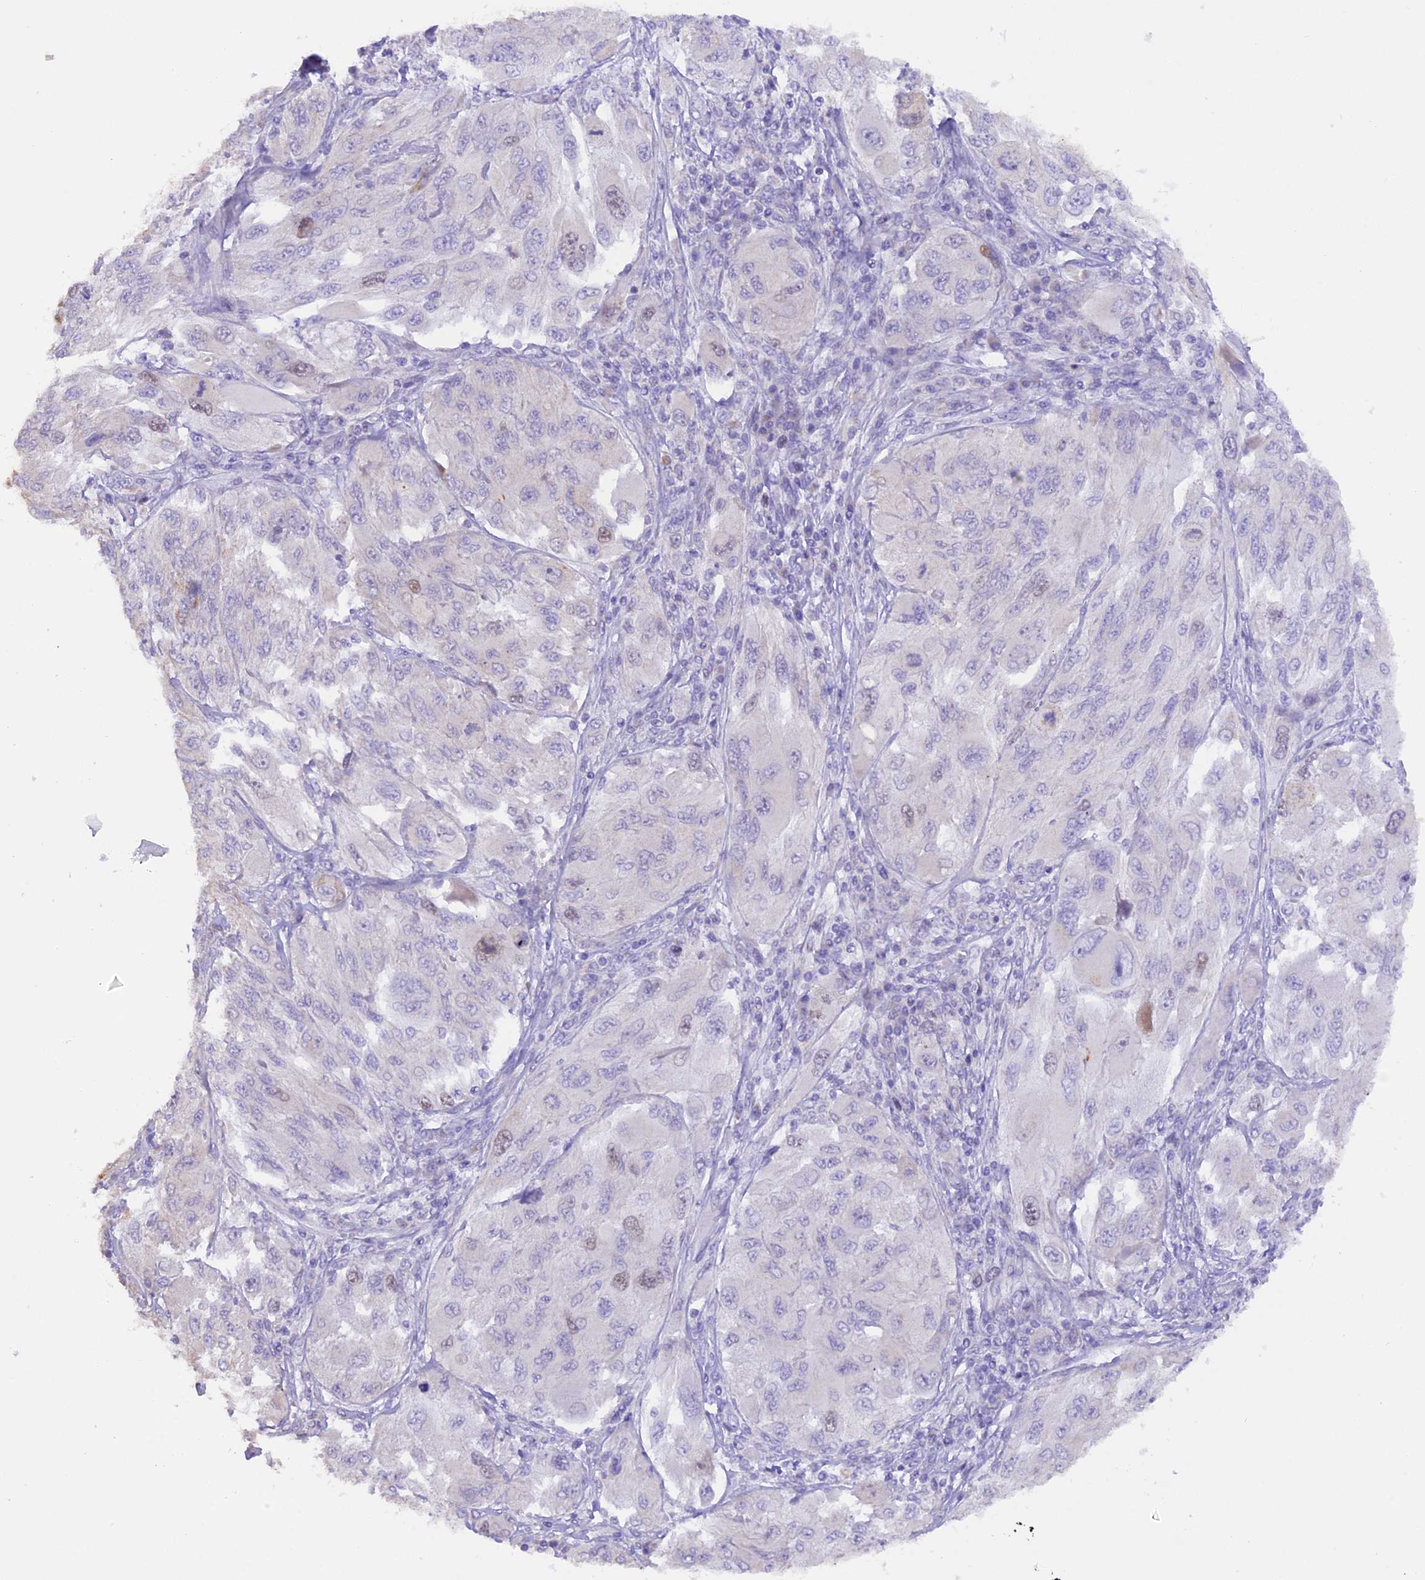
{"staining": {"intensity": "negative", "quantity": "none", "location": "none"}, "tissue": "melanoma", "cell_type": "Tumor cells", "image_type": "cancer", "snomed": [{"axis": "morphology", "description": "Malignant melanoma, NOS"}, {"axis": "topography", "description": "Skin"}], "caption": "Tumor cells are negative for protein expression in human malignant melanoma.", "gene": "PKIA", "patient": {"sex": "female", "age": 91}}